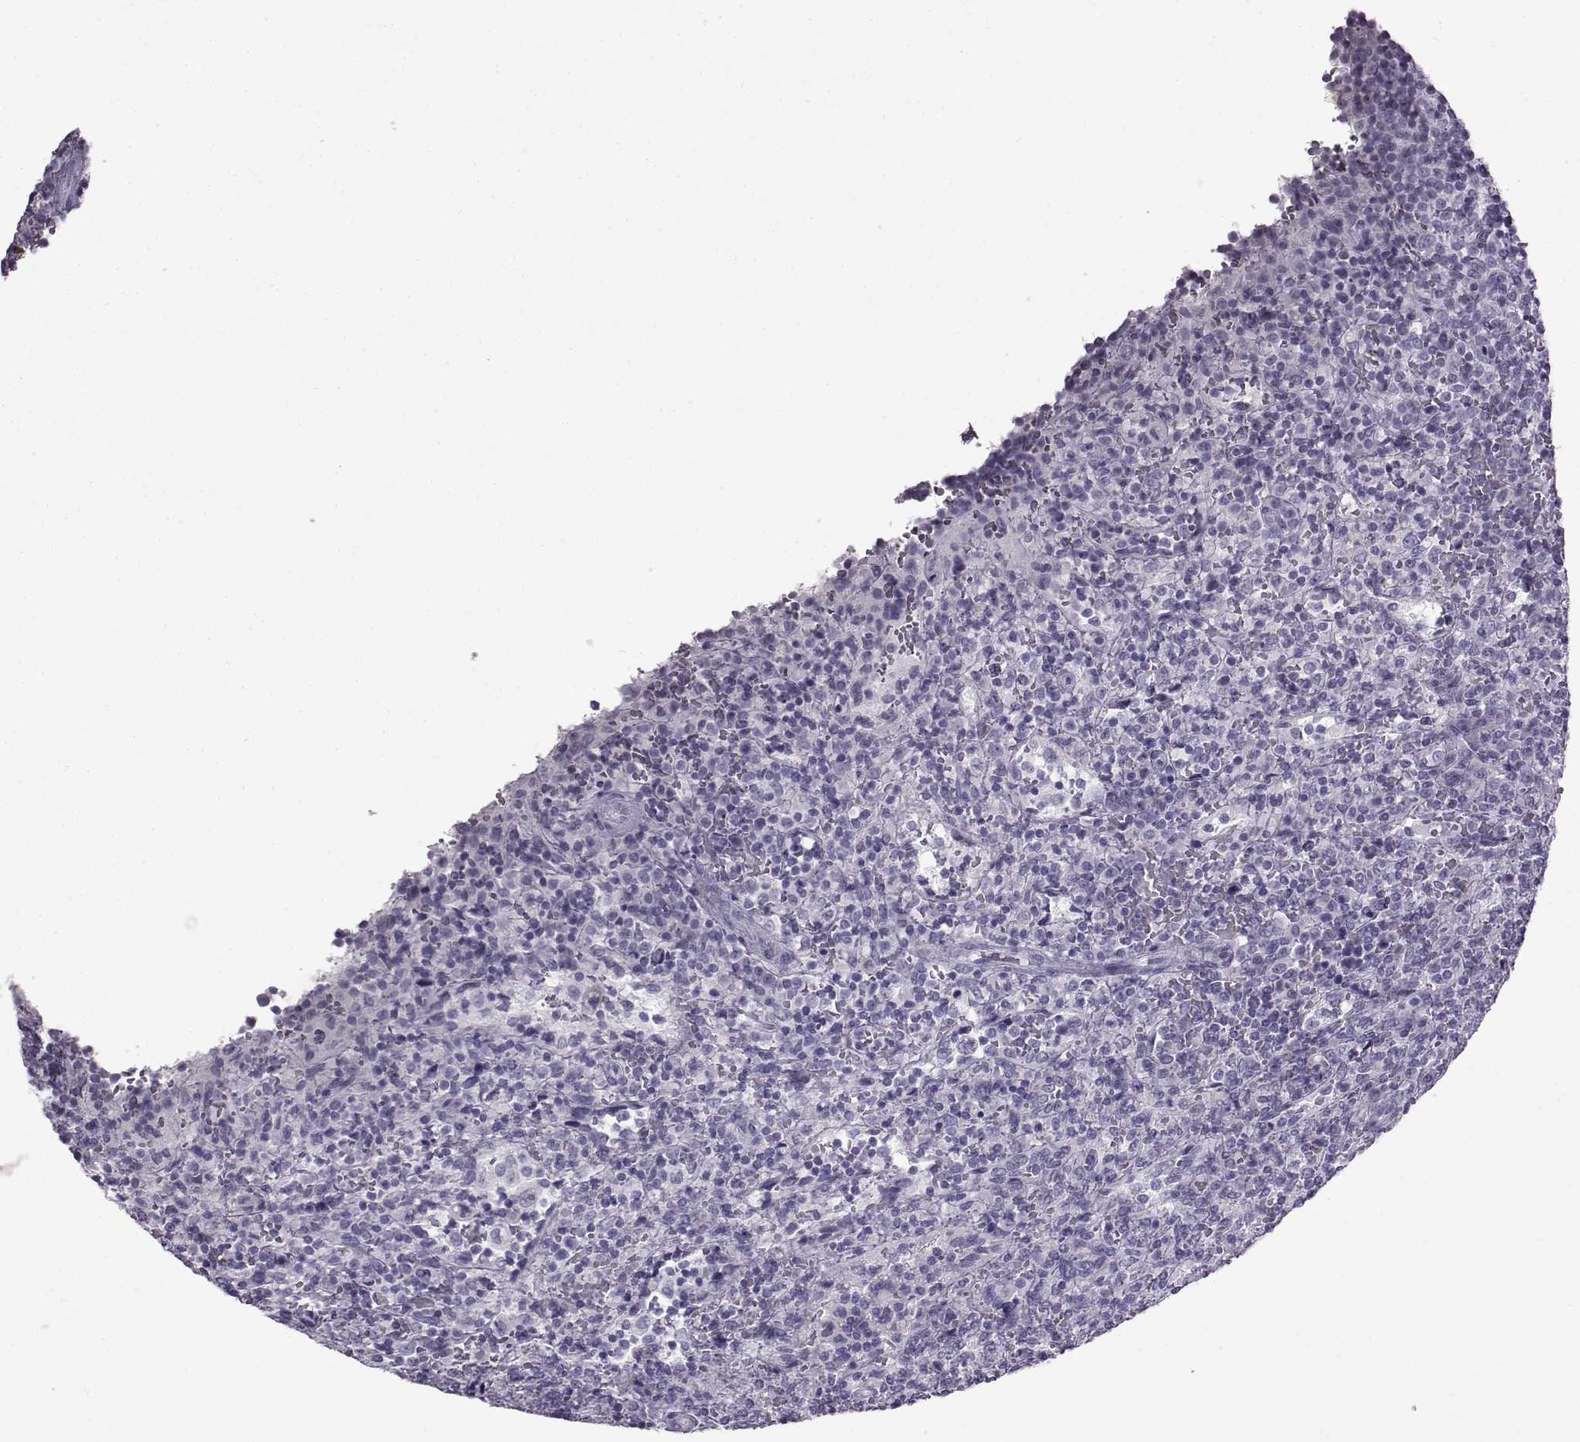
{"staining": {"intensity": "negative", "quantity": "none", "location": "none"}, "tissue": "lymphoma", "cell_type": "Tumor cells", "image_type": "cancer", "snomed": [{"axis": "morphology", "description": "Malignant lymphoma, non-Hodgkin's type, Low grade"}, {"axis": "topography", "description": "Spleen"}], "caption": "An image of human low-grade malignant lymphoma, non-Hodgkin's type is negative for staining in tumor cells.", "gene": "SLC28A2", "patient": {"sex": "male", "age": 62}}